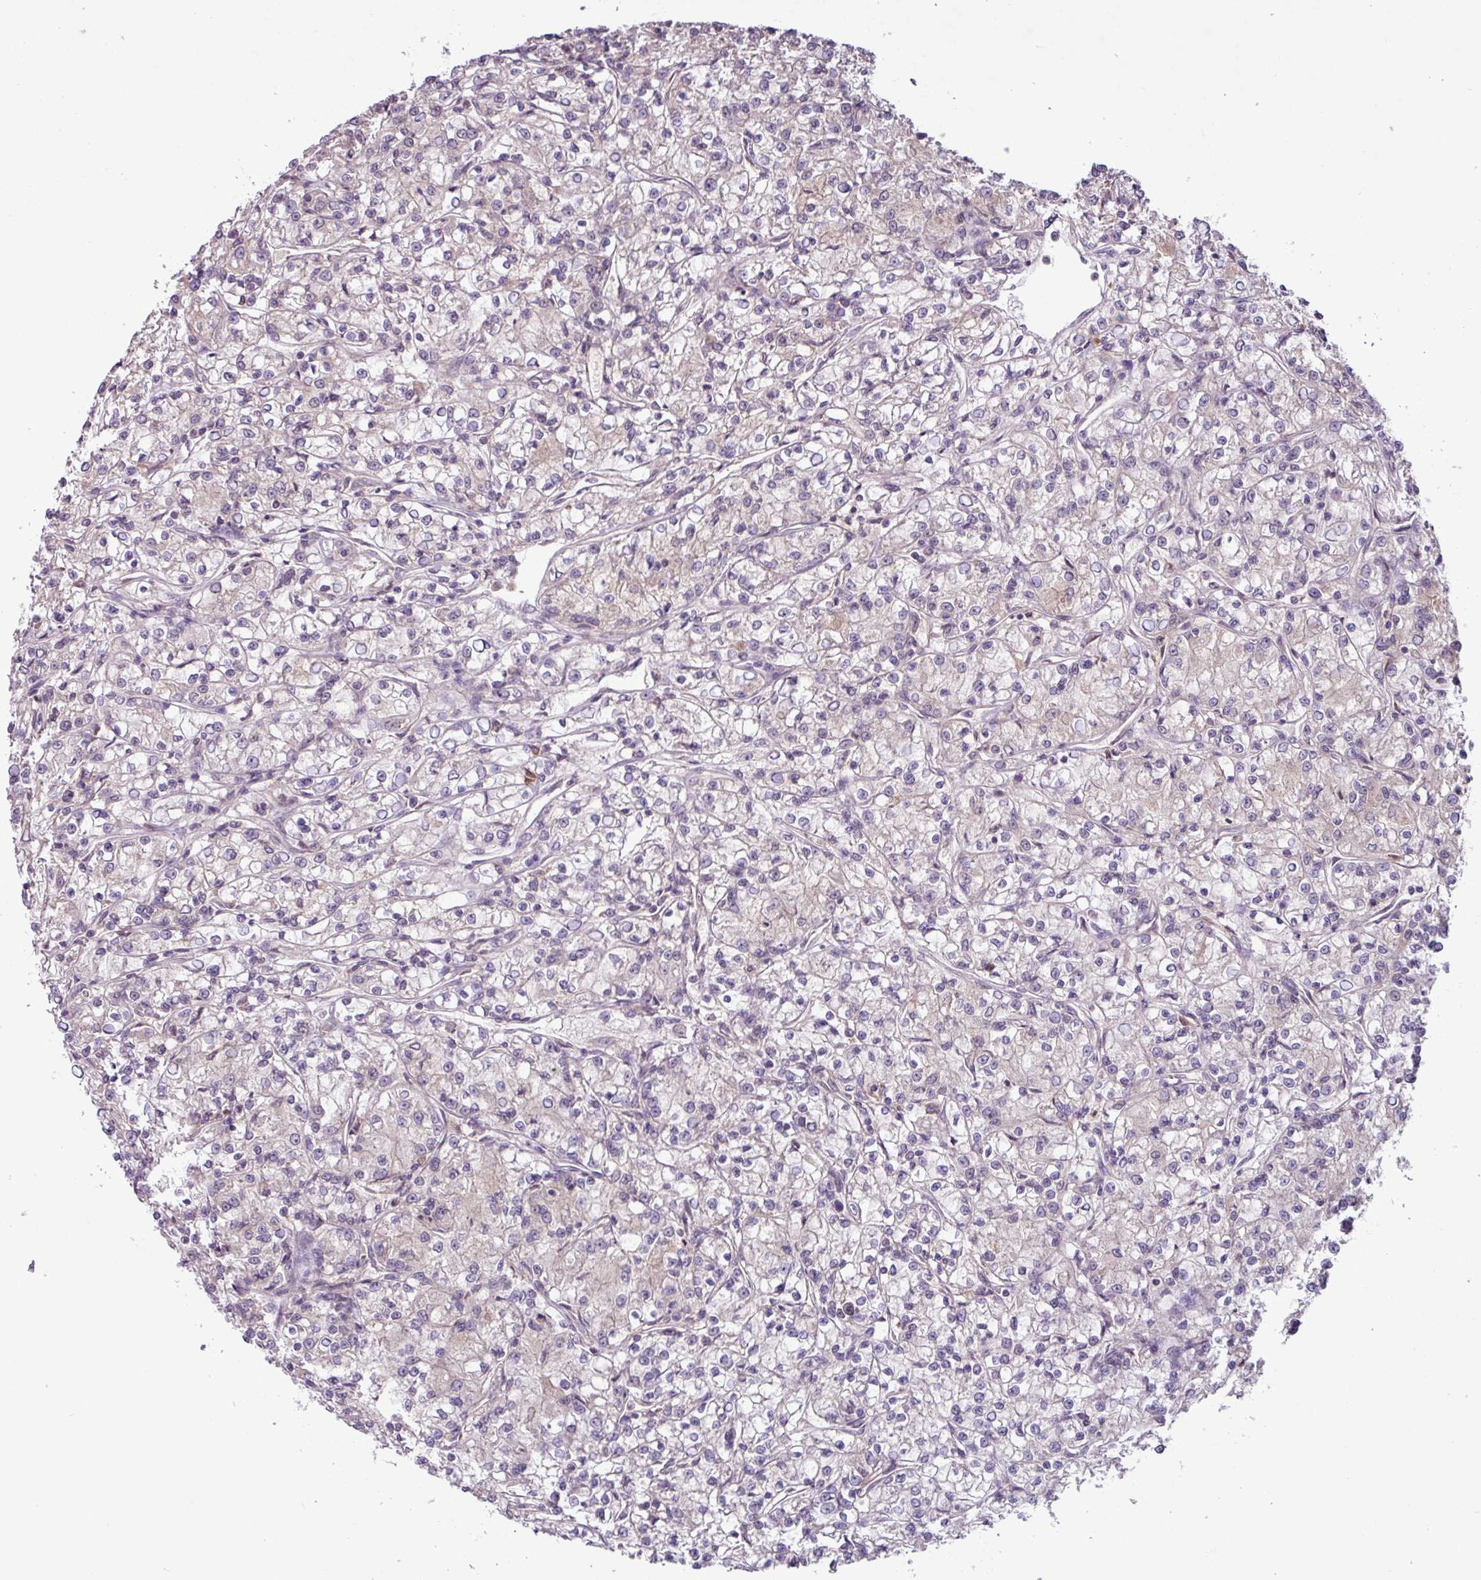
{"staining": {"intensity": "negative", "quantity": "none", "location": "none"}, "tissue": "renal cancer", "cell_type": "Tumor cells", "image_type": "cancer", "snomed": [{"axis": "morphology", "description": "Adenocarcinoma, NOS"}, {"axis": "topography", "description": "Kidney"}], "caption": "There is no significant positivity in tumor cells of renal adenocarcinoma.", "gene": "SLC5A10", "patient": {"sex": "female", "age": 59}}